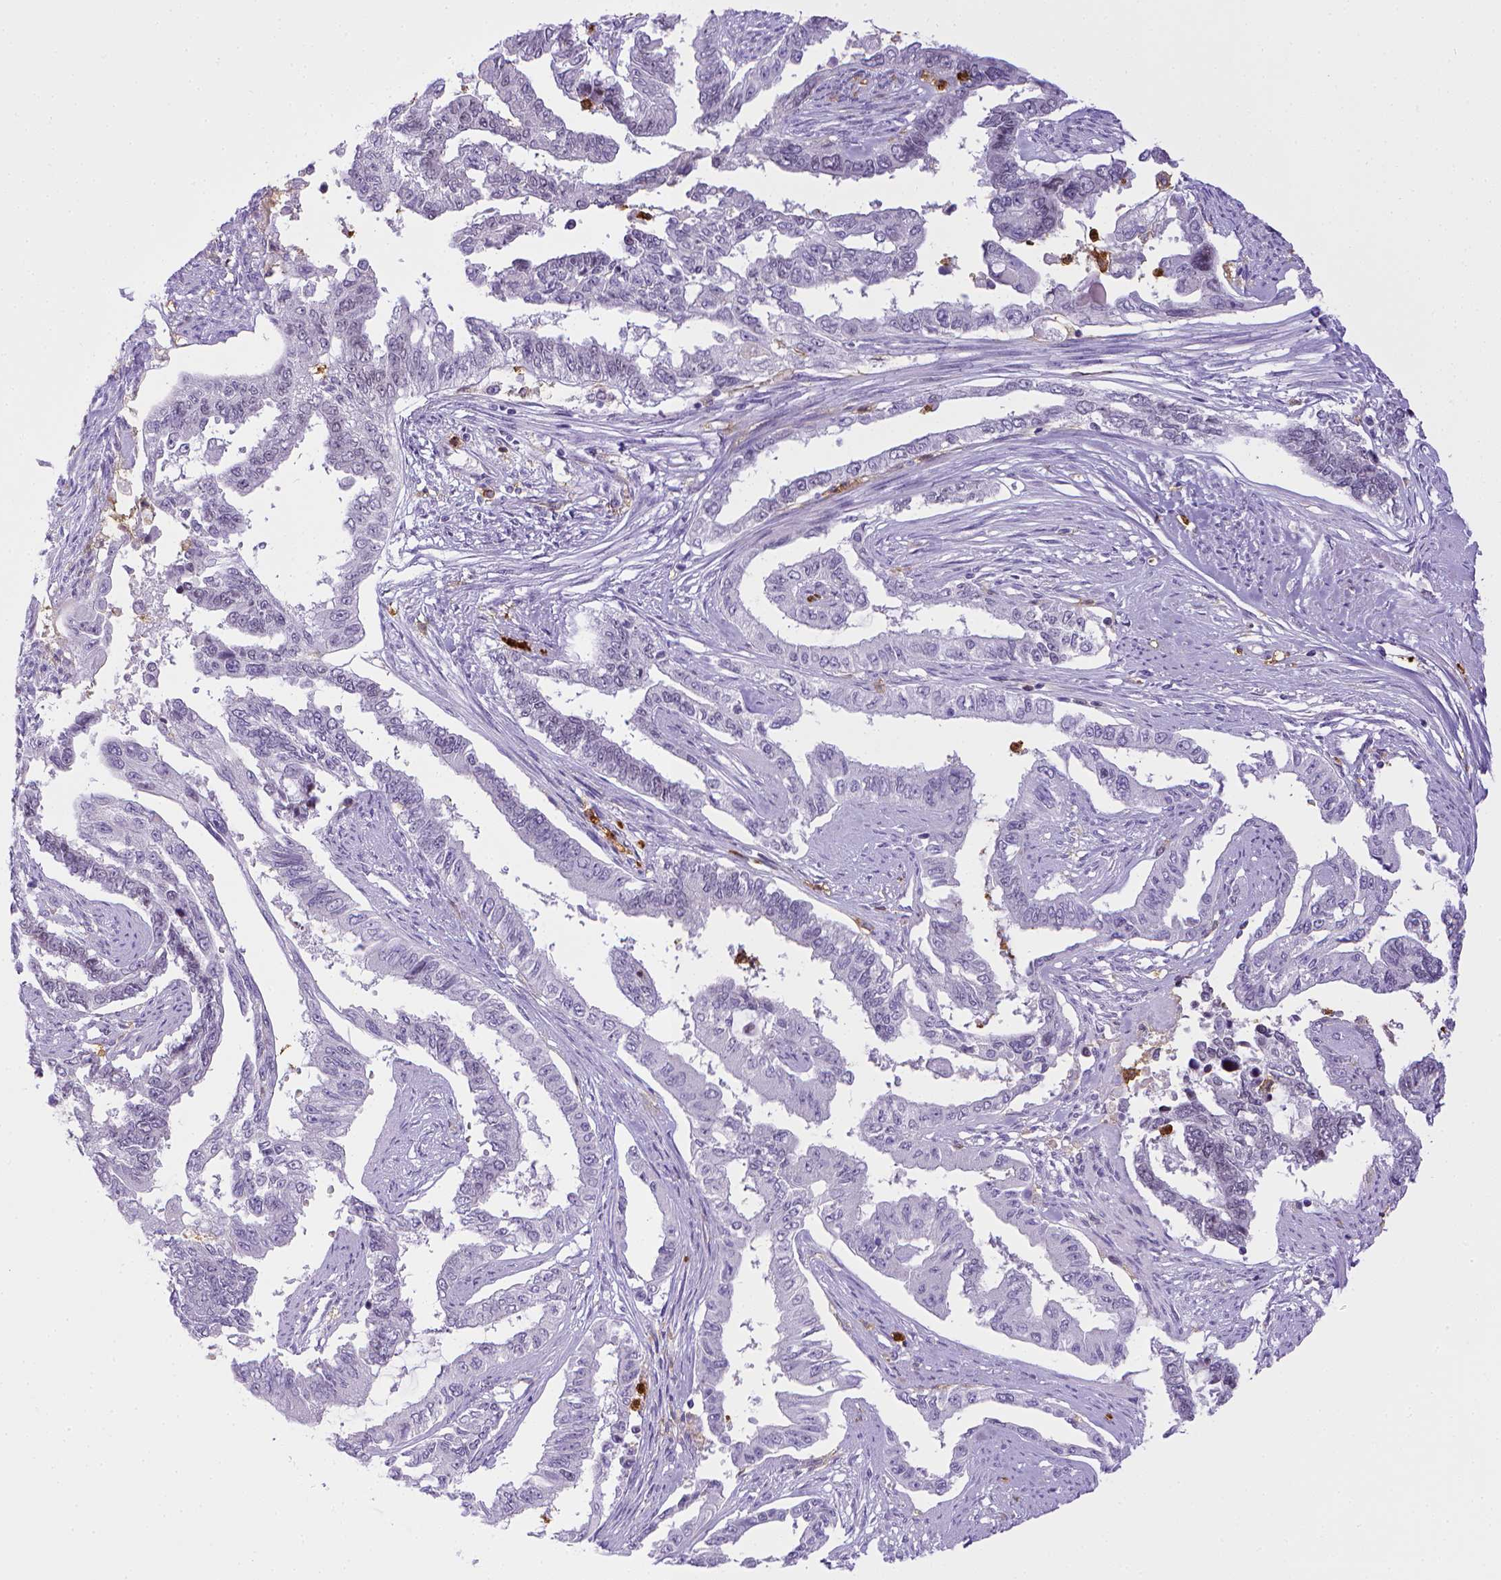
{"staining": {"intensity": "negative", "quantity": "none", "location": "none"}, "tissue": "endometrial cancer", "cell_type": "Tumor cells", "image_type": "cancer", "snomed": [{"axis": "morphology", "description": "Adenocarcinoma, NOS"}, {"axis": "topography", "description": "Uterus"}], "caption": "Photomicrograph shows no significant protein staining in tumor cells of endometrial cancer (adenocarcinoma). (Brightfield microscopy of DAB immunohistochemistry (IHC) at high magnification).", "gene": "ITGAM", "patient": {"sex": "female", "age": 59}}